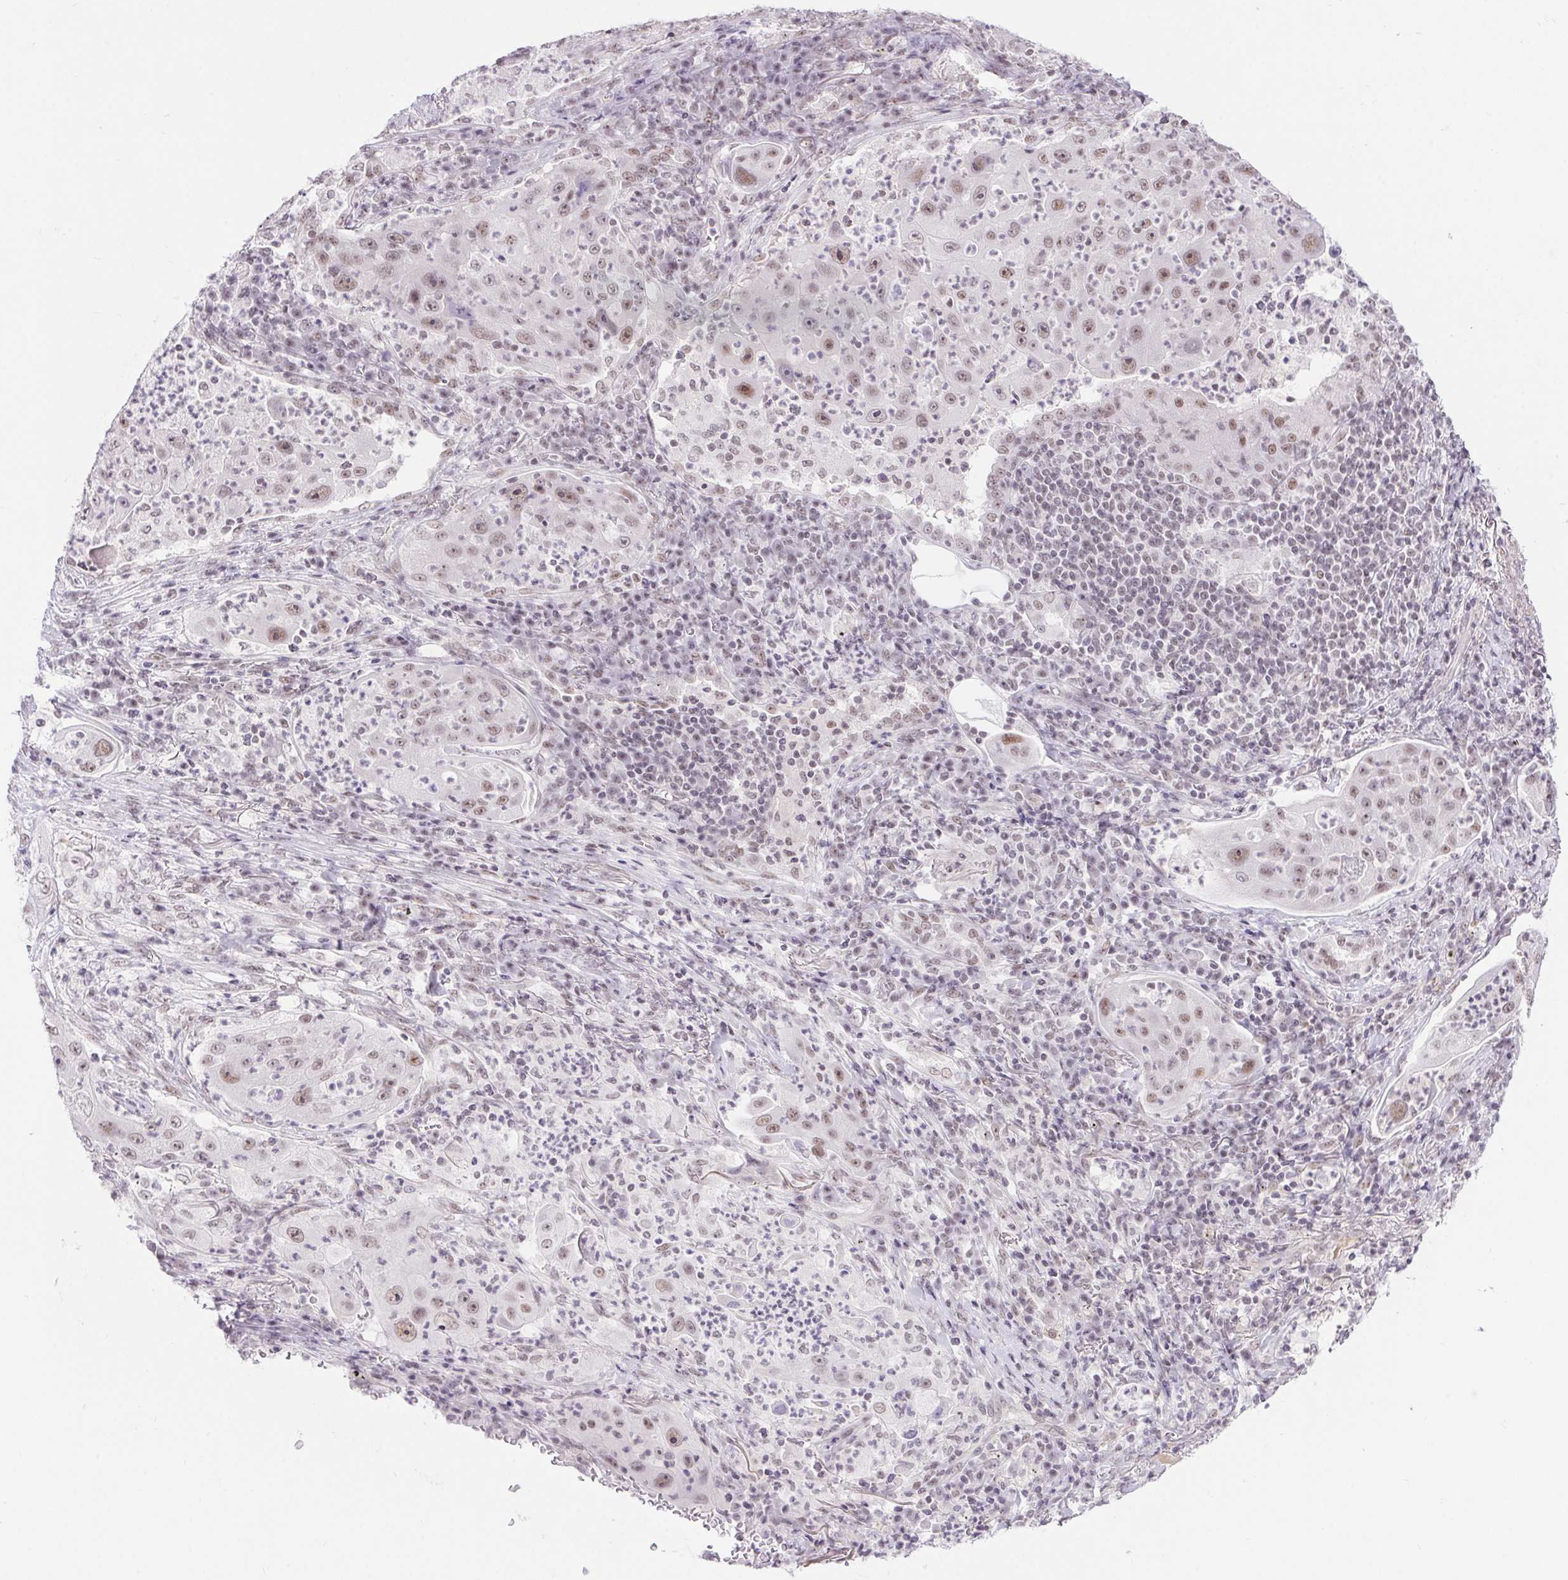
{"staining": {"intensity": "weak", "quantity": ">75%", "location": "nuclear"}, "tissue": "lung cancer", "cell_type": "Tumor cells", "image_type": "cancer", "snomed": [{"axis": "morphology", "description": "Squamous cell carcinoma, NOS"}, {"axis": "topography", "description": "Lung"}], "caption": "Human lung squamous cell carcinoma stained with a brown dye exhibits weak nuclear positive positivity in about >75% of tumor cells.", "gene": "DDX17", "patient": {"sex": "female", "age": 59}}